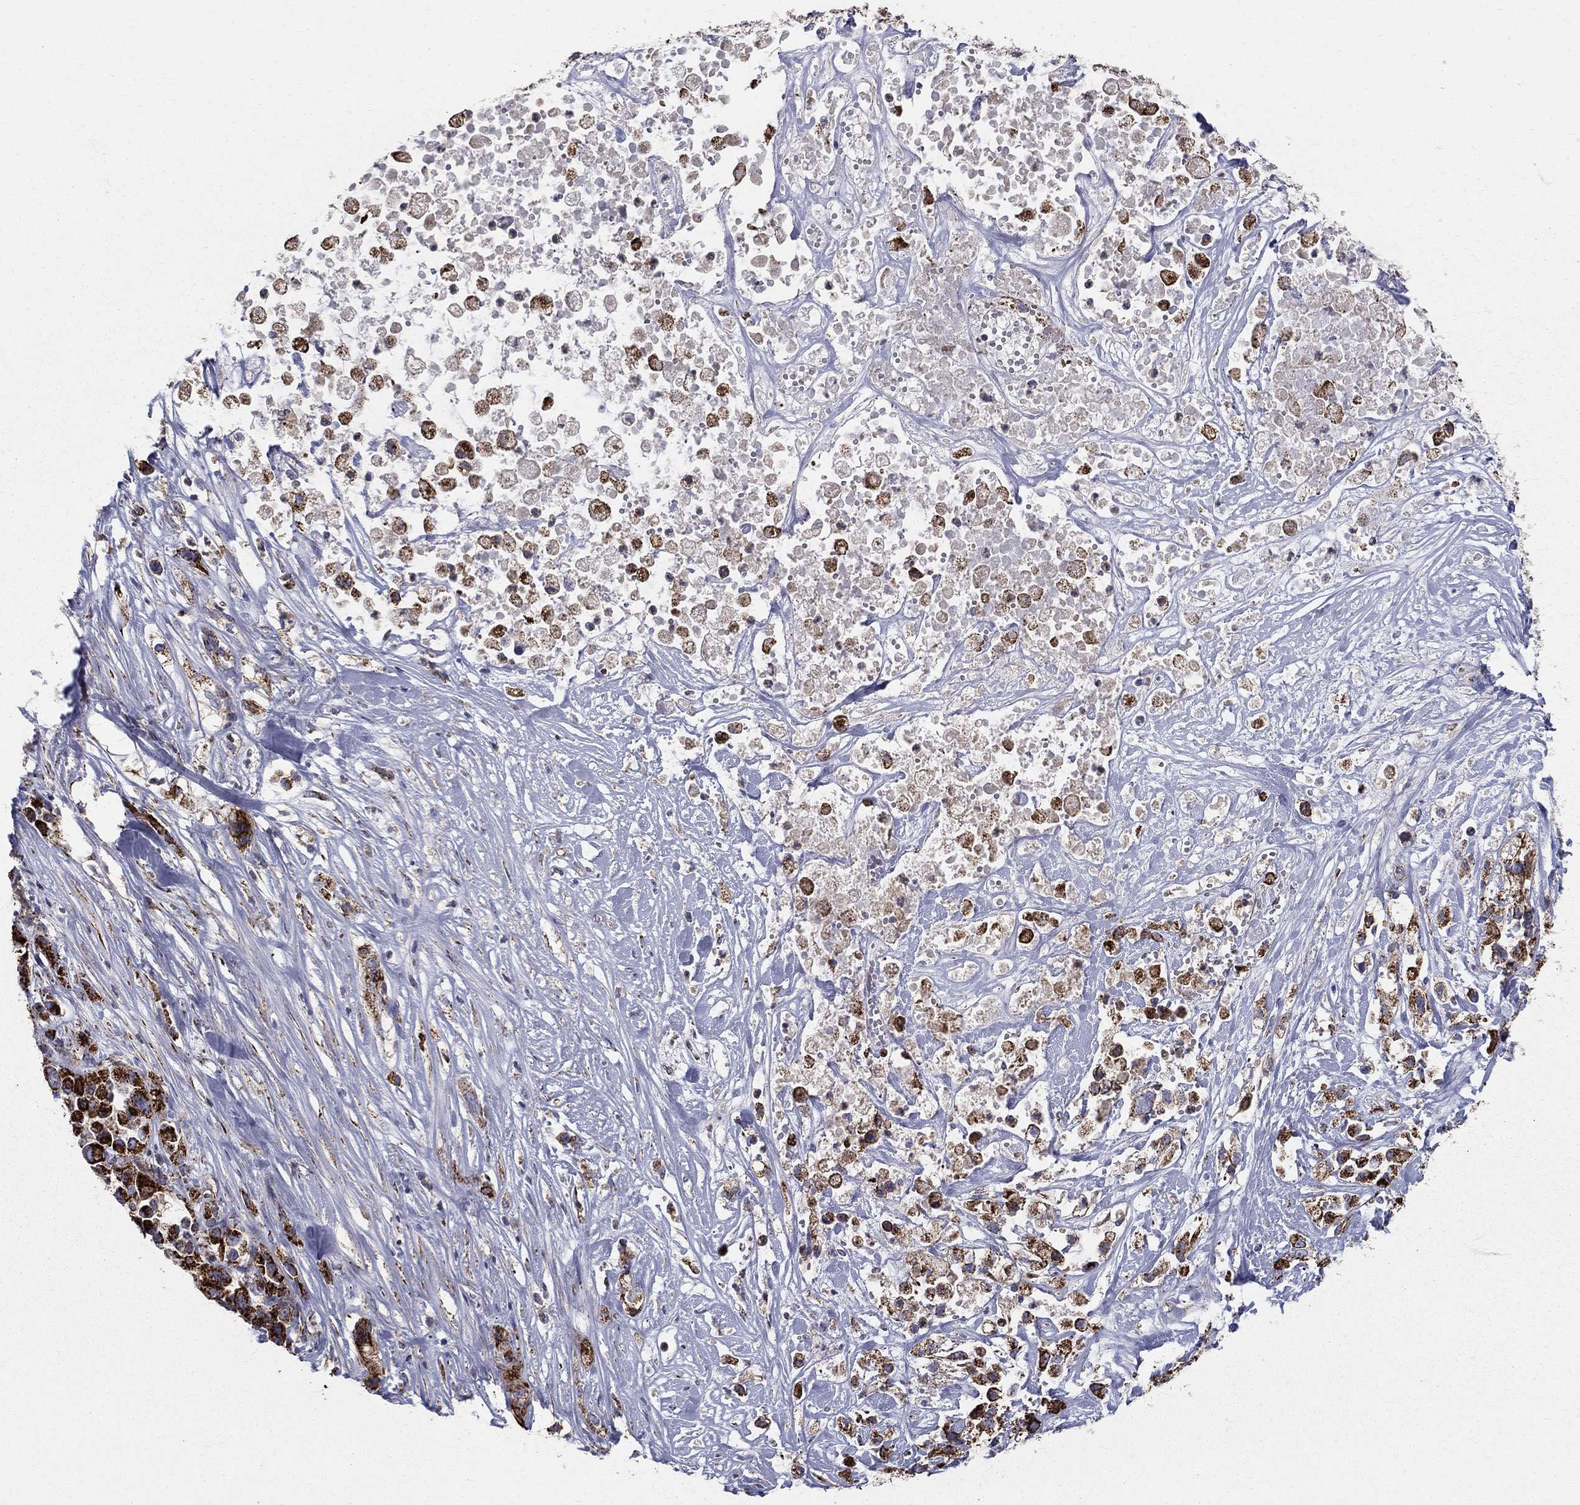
{"staining": {"intensity": "strong", "quantity": ">75%", "location": "cytoplasmic/membranous"}, "tissue": "pancreatic cancer", "cell_type": "Tumor cells", "image_type": "cancer", "snomed": [{"axis": "morphology", "description": "Adenocarcinoma, NOS"}, {"axis": "topography", "description": "Pancreas"}], "caption": "A high-resolution photomicrograph shows IHC staining of adenocarcinoma (pancreatic), which reveals strong cytoplasmic/membranous staining in about >75% of tumor cells. (DAB = brown stain, brightfield microscopy at high magnification).", "gene": "GCSH", "patient": {"sex": "male", "age": 44}}